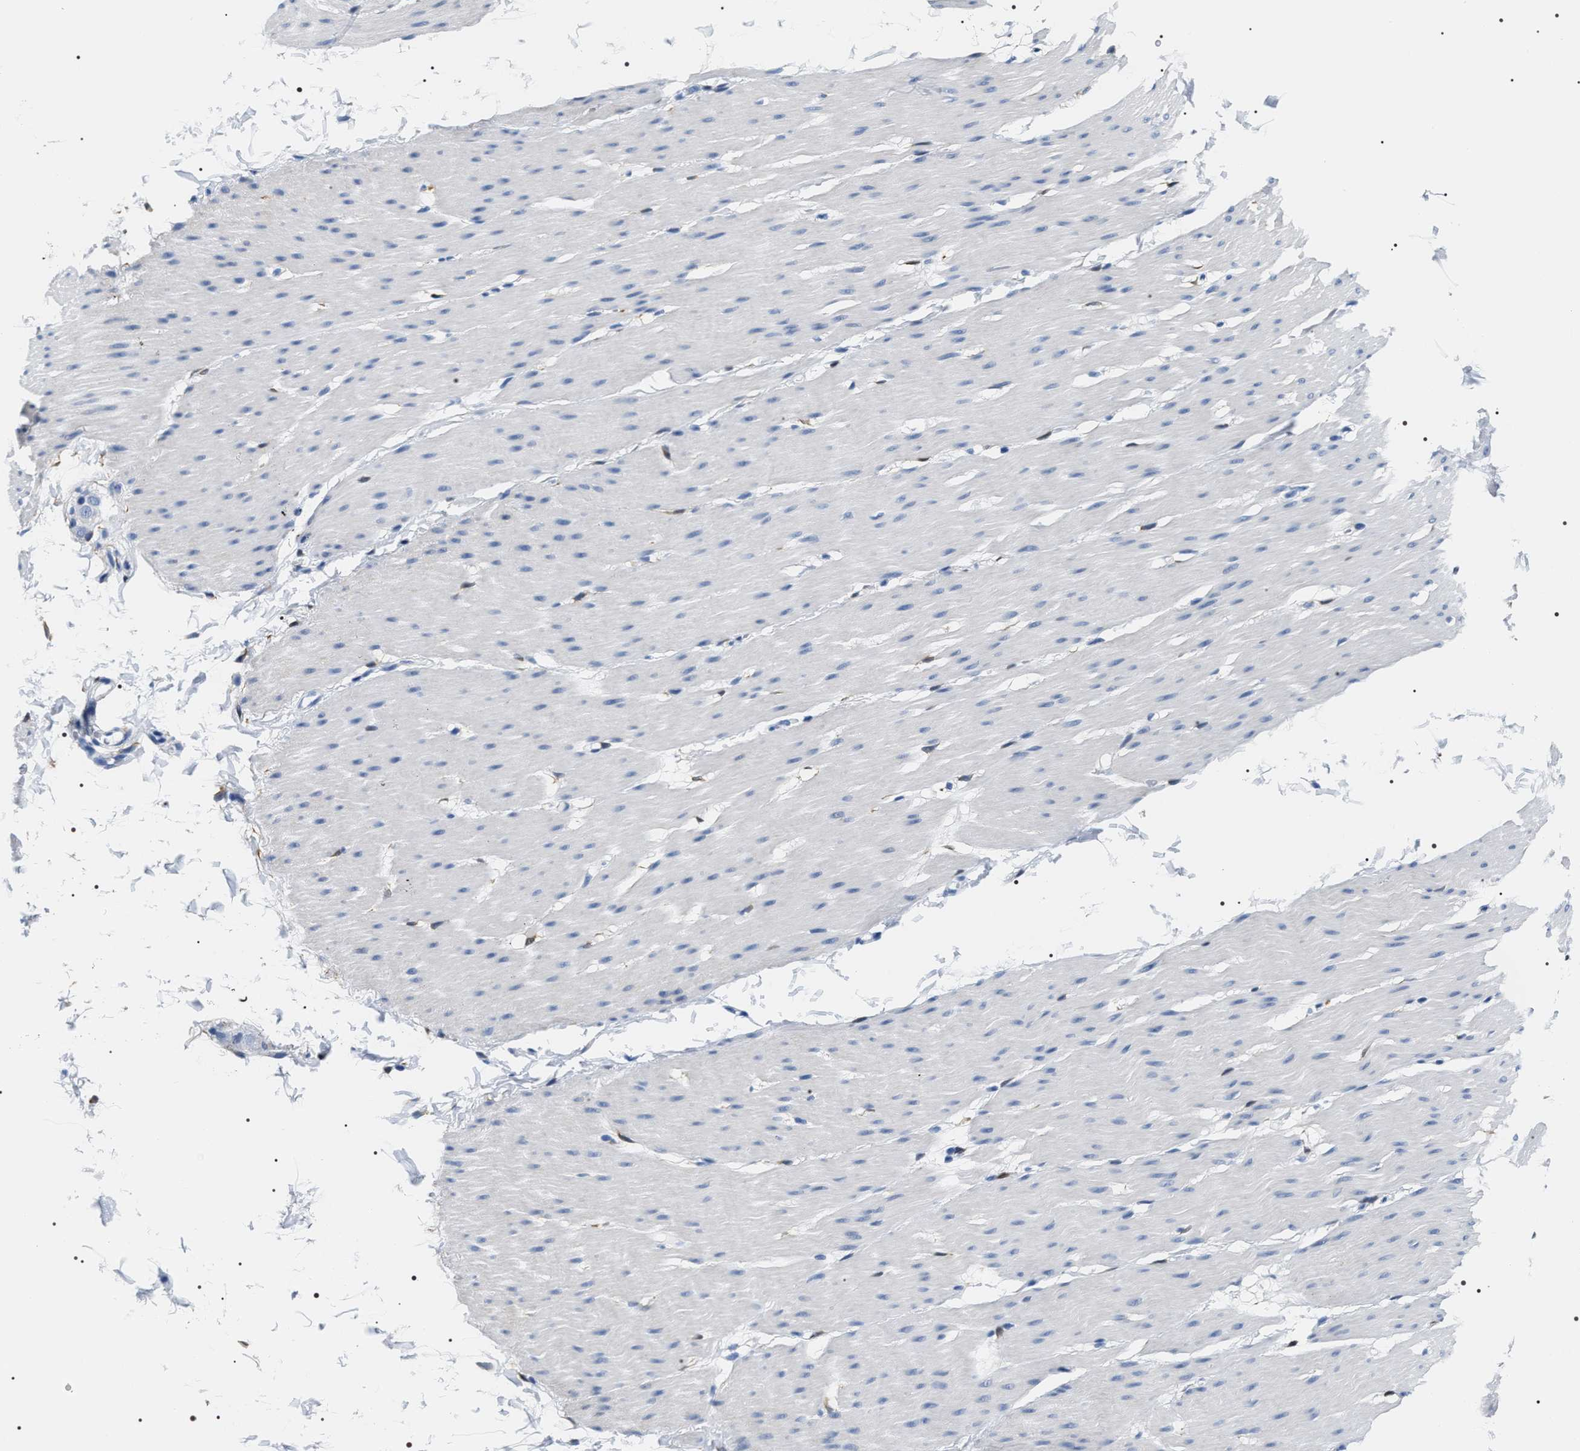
{"staining": {"intensity": "negative", "quantity": "none", "location": "none"}, "tissue": "smooth muscle", "cell_type": "Smooth muscle cells", "image_type": "normal", "snomed": [{"axis": "morphology", "description": "Normal tissue, NOS"}, {"axis": "topography", "description": "Smooth muscle"}, {"axis": "topography", "description": "Colon"}], "caption": "High power microscopy histopathology image of an immunohistochemistry micrograph of normal smooth muscle, revealing no significant expression in smooth muscle cells.", "gene": "ADH4", "patient": {"sex": "male", "age": 67}}